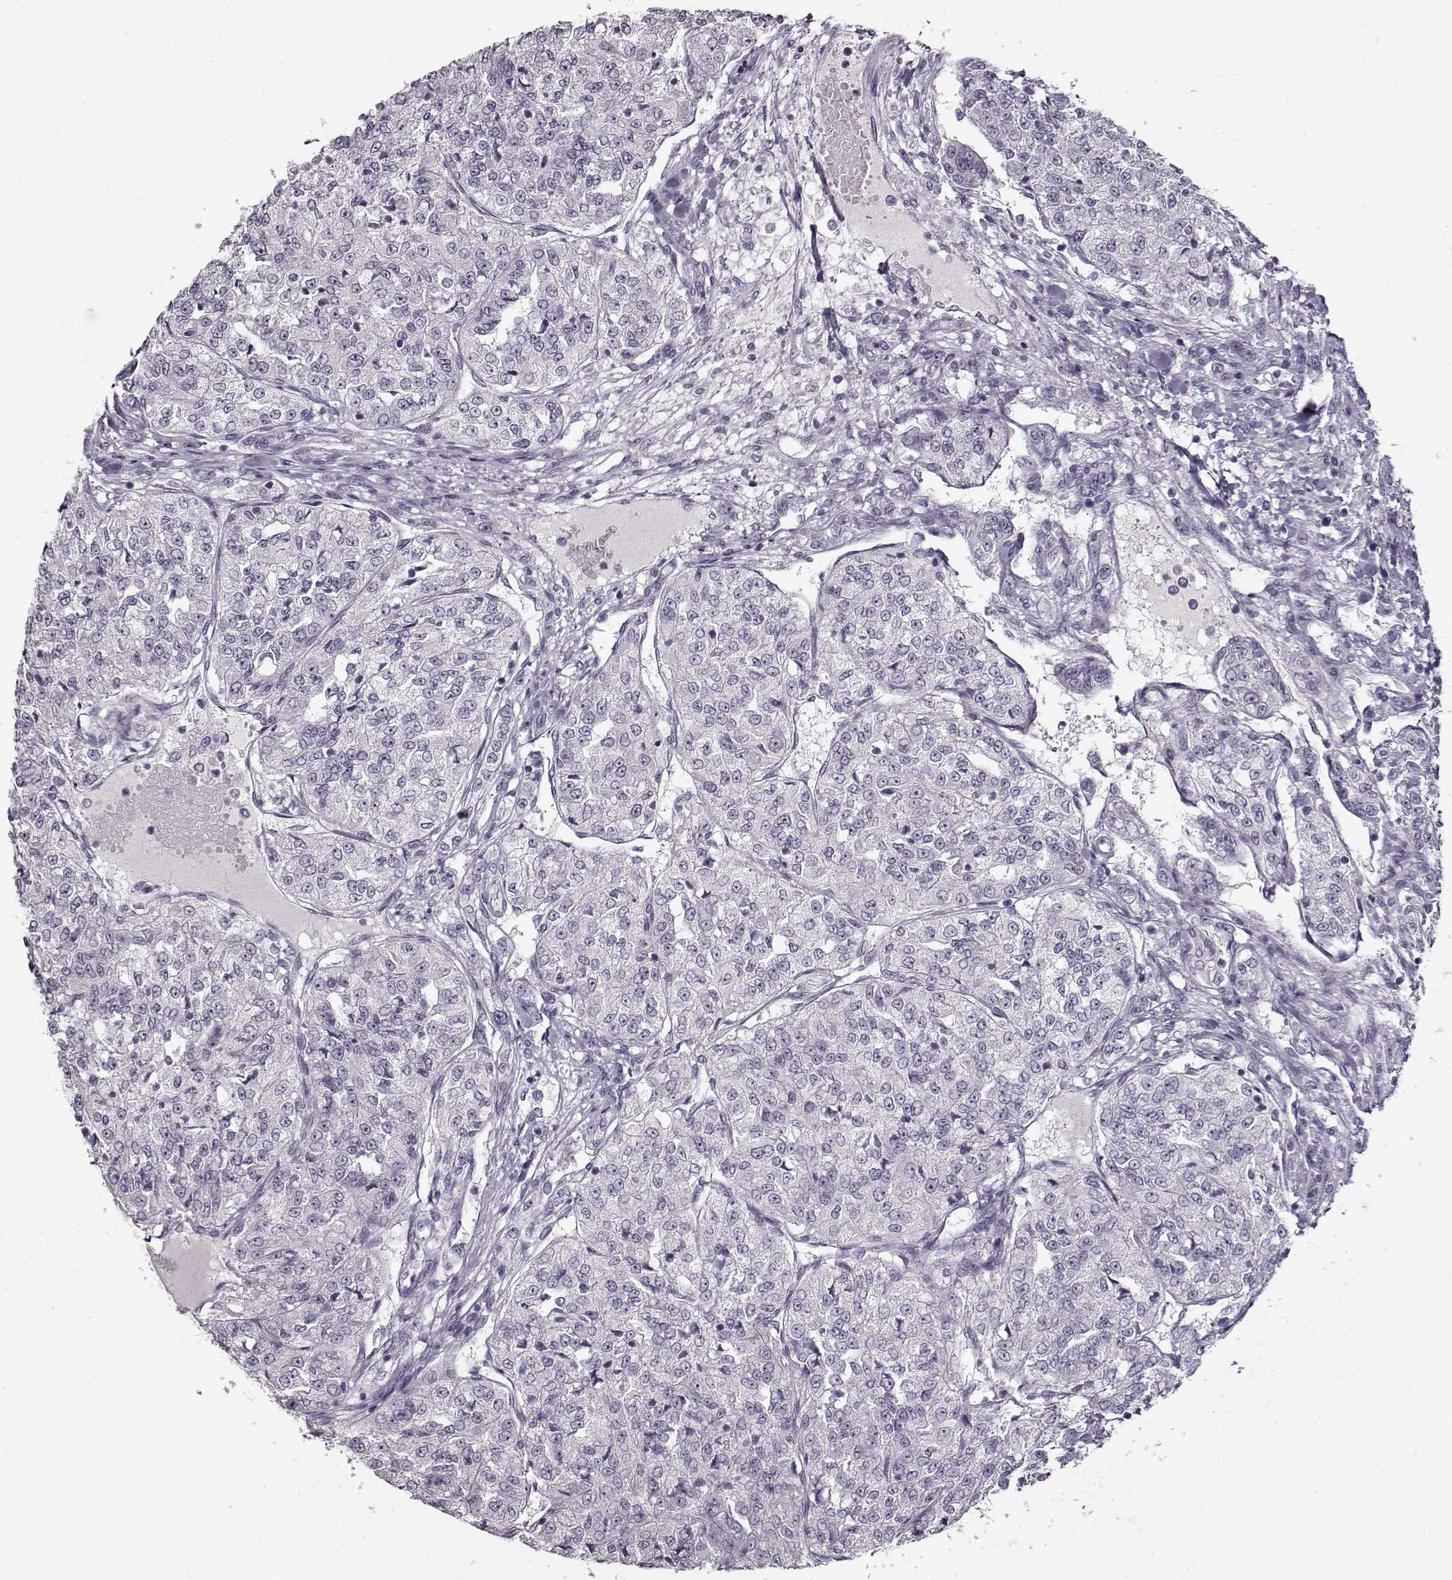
{"staining": {"intensity": "negative", "quantity": "none", "location": "none"}, "tissue": "renal cancer", "cell_type": "Tumor cells", "image_type": "cancer", "snomed": [{"axis": "morphology", "description": "Adenocarcinoma, NOS"}, {"axis": "topography", "description": "Kidney"}], "caption": "Immunohistochemistry micrograph of human renal adenocarcinoma stained for a protein (brown), which reveals no staining in tumor cells.", "gene": "FSHB", "patient": {"sex": "female", "age": 63}}